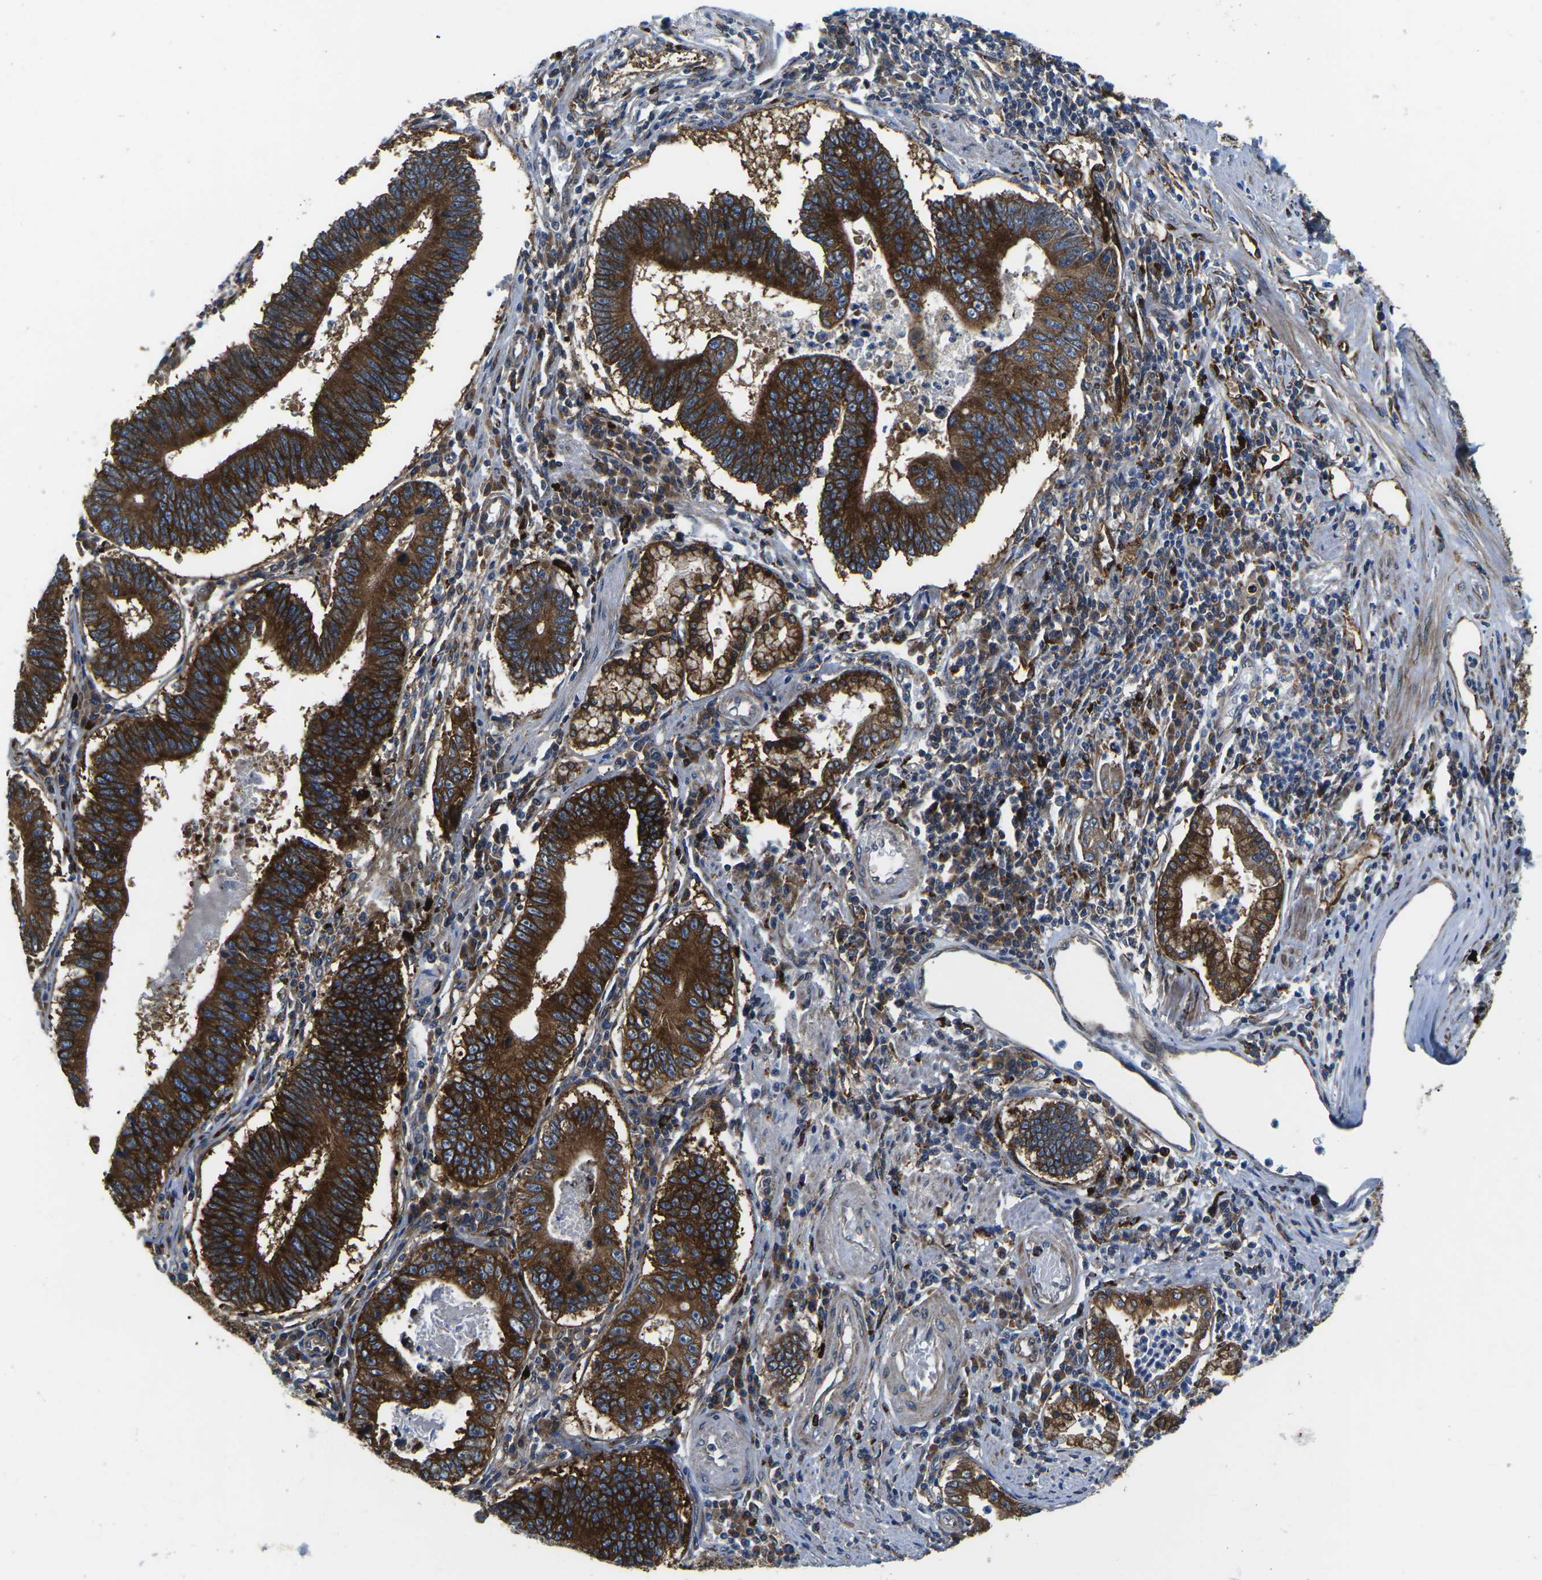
{"staining": {"intensity": "strong", "quantity": ">75%", "location": "cytoplasmic/membranous"}, "tissue": "stomach cancer", "cell_type": "Tumor cells", "image_type": "cancer", "snomed": [{"axis": "morphology", "description": "Adenocarcinoma, NOS"}, {"axis": "topography", "description": "Stomach"}], "caption": "Protein staining by immunohistochemistry (IHC) displays strong cytoplasmic/membranous expression in about >75% of tumor cells in stomach cancer (adenocarcinoma).", "gene": "DLG1", "patient": {"sex": "male", "age": 59}}